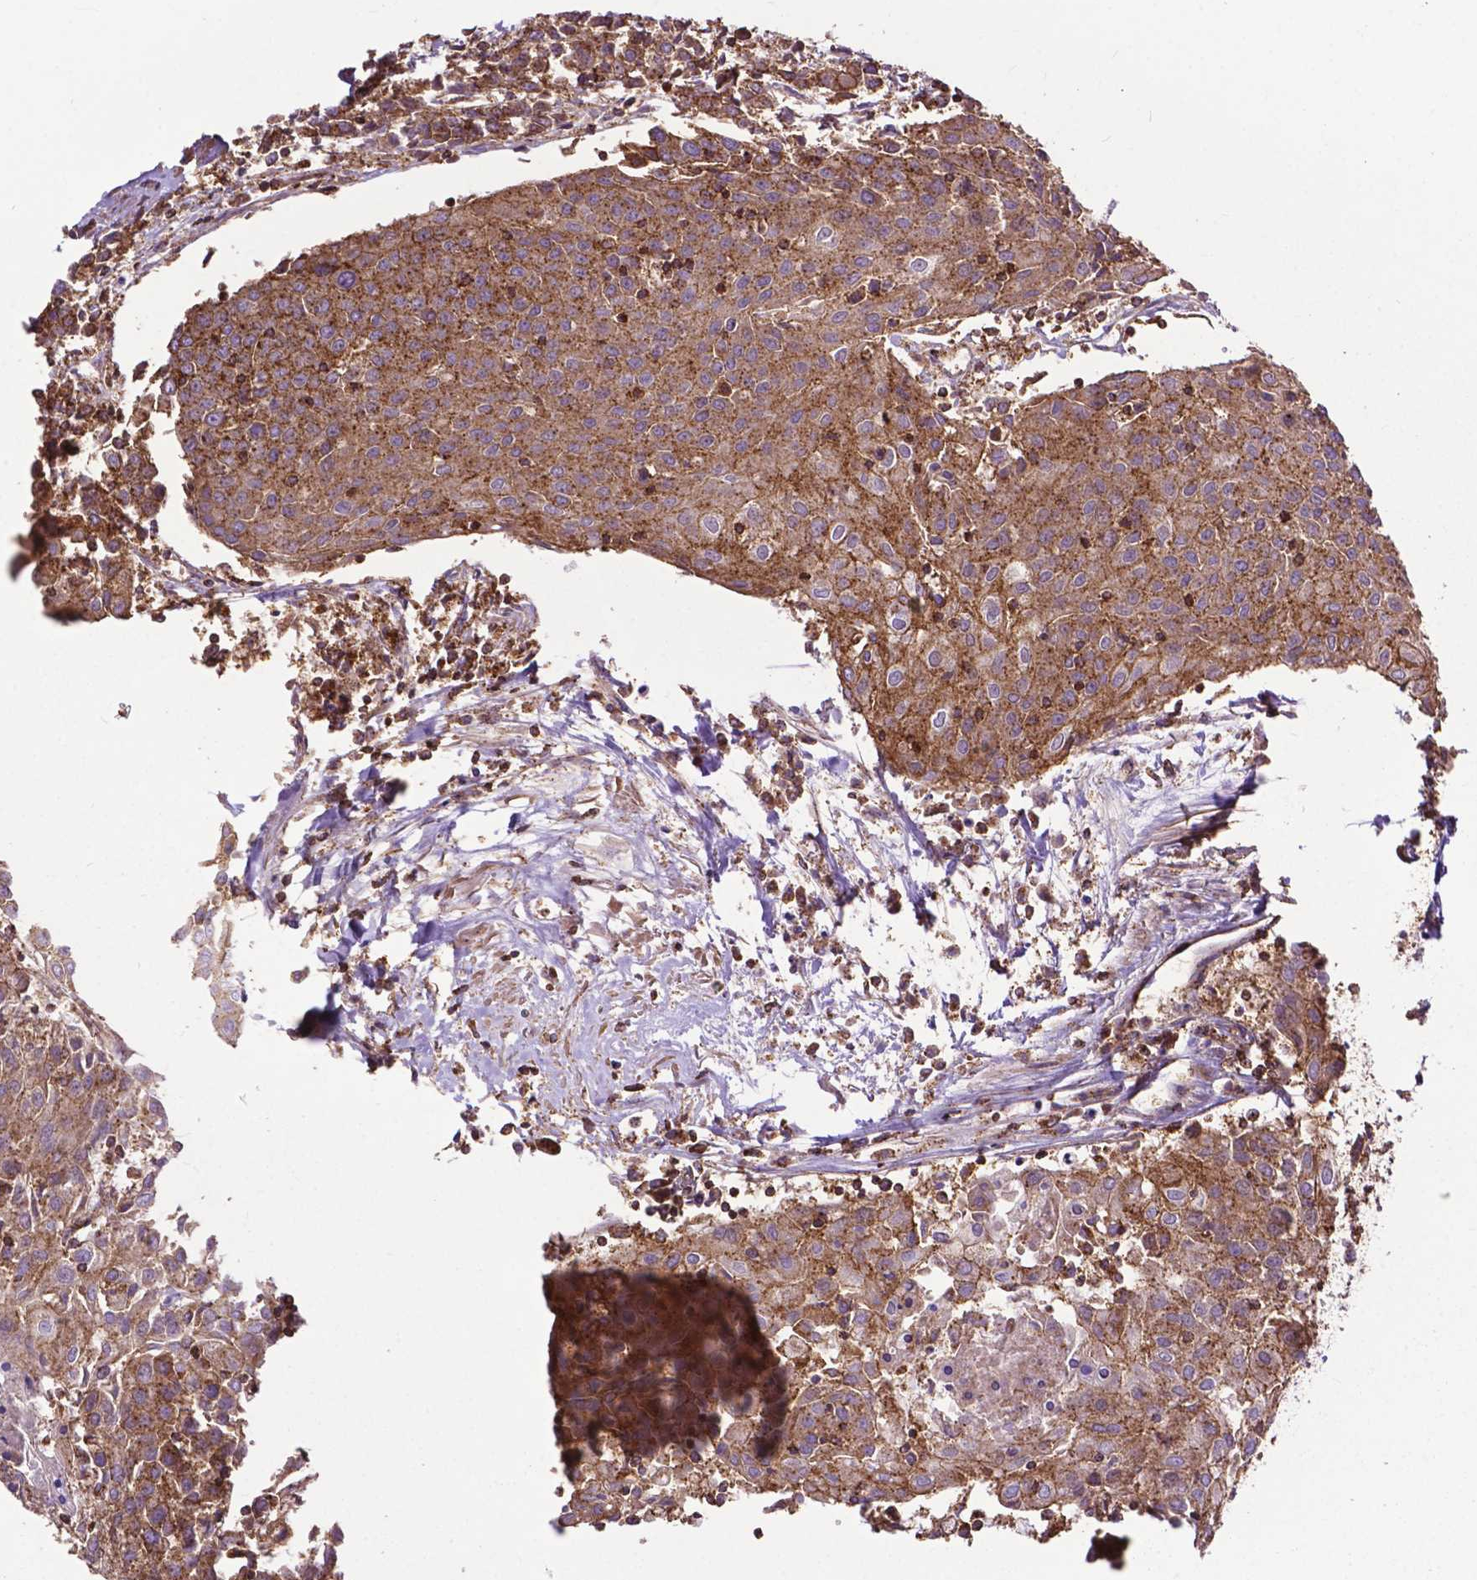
{"staining": {"intensity": "strong", "quantity": ">75%", "location": "cytoplasmic/membranous"}, "tissue": "urothelial cancer", "cell_type": "Tumor cells", "image_type": "cancer", "snomed": [{"axis": "morphology", "description": "Urothelial carcinoma, High grade"}, {"axis": "topography", "description": "Urinary bladder"}], "caption": "This is an image of immunohistochemistry (IHC) staining of high-grade urothelial carcinoma, which shows strong positivity in the cytoplasmic/membranous of tumor cells.", "gene": "CHMP4A", "patient": {"sex": "female", "age": 85}}